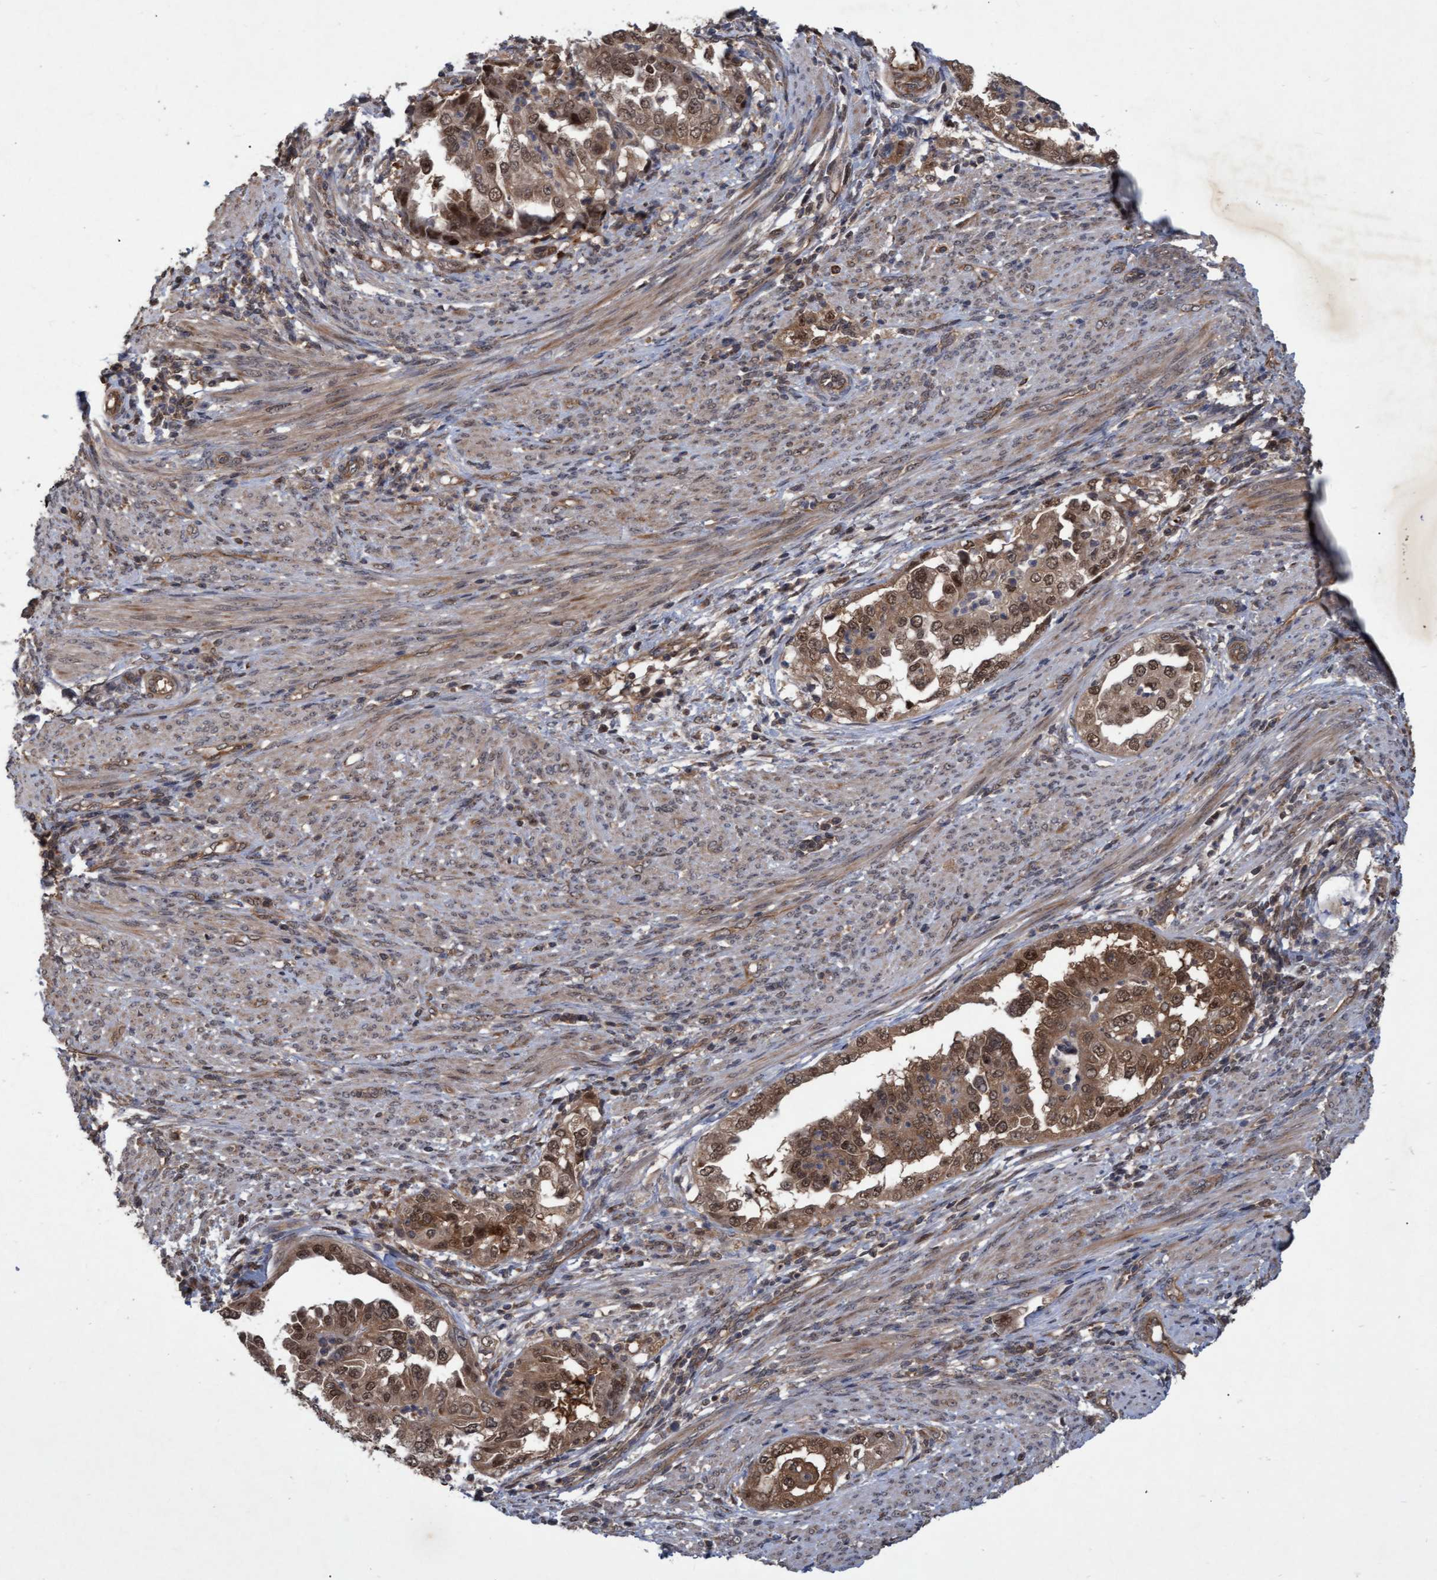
{"staining": {"intensity": "moderate", "quantity": ">75%", "location": "cytoplasmic/membranous,nuclear"}, "tissue": "endometrial cancer", "cell_type": "Tumor cells", "image_type": "cancer", "snomed": [{"axis": "morphology", "description": "Adenocarcinoma, NOS"}, {"axis": "topography", "description": "Endometrium"}], "caption": "A brown stain labels moderate cytoplasmic/membranous and nuclear staining of a protein in endometrial cancer (adenocarcinoma) tumor cells.", "gene": "PSMB6", "patient": {"sex": "female", "age": 85}}